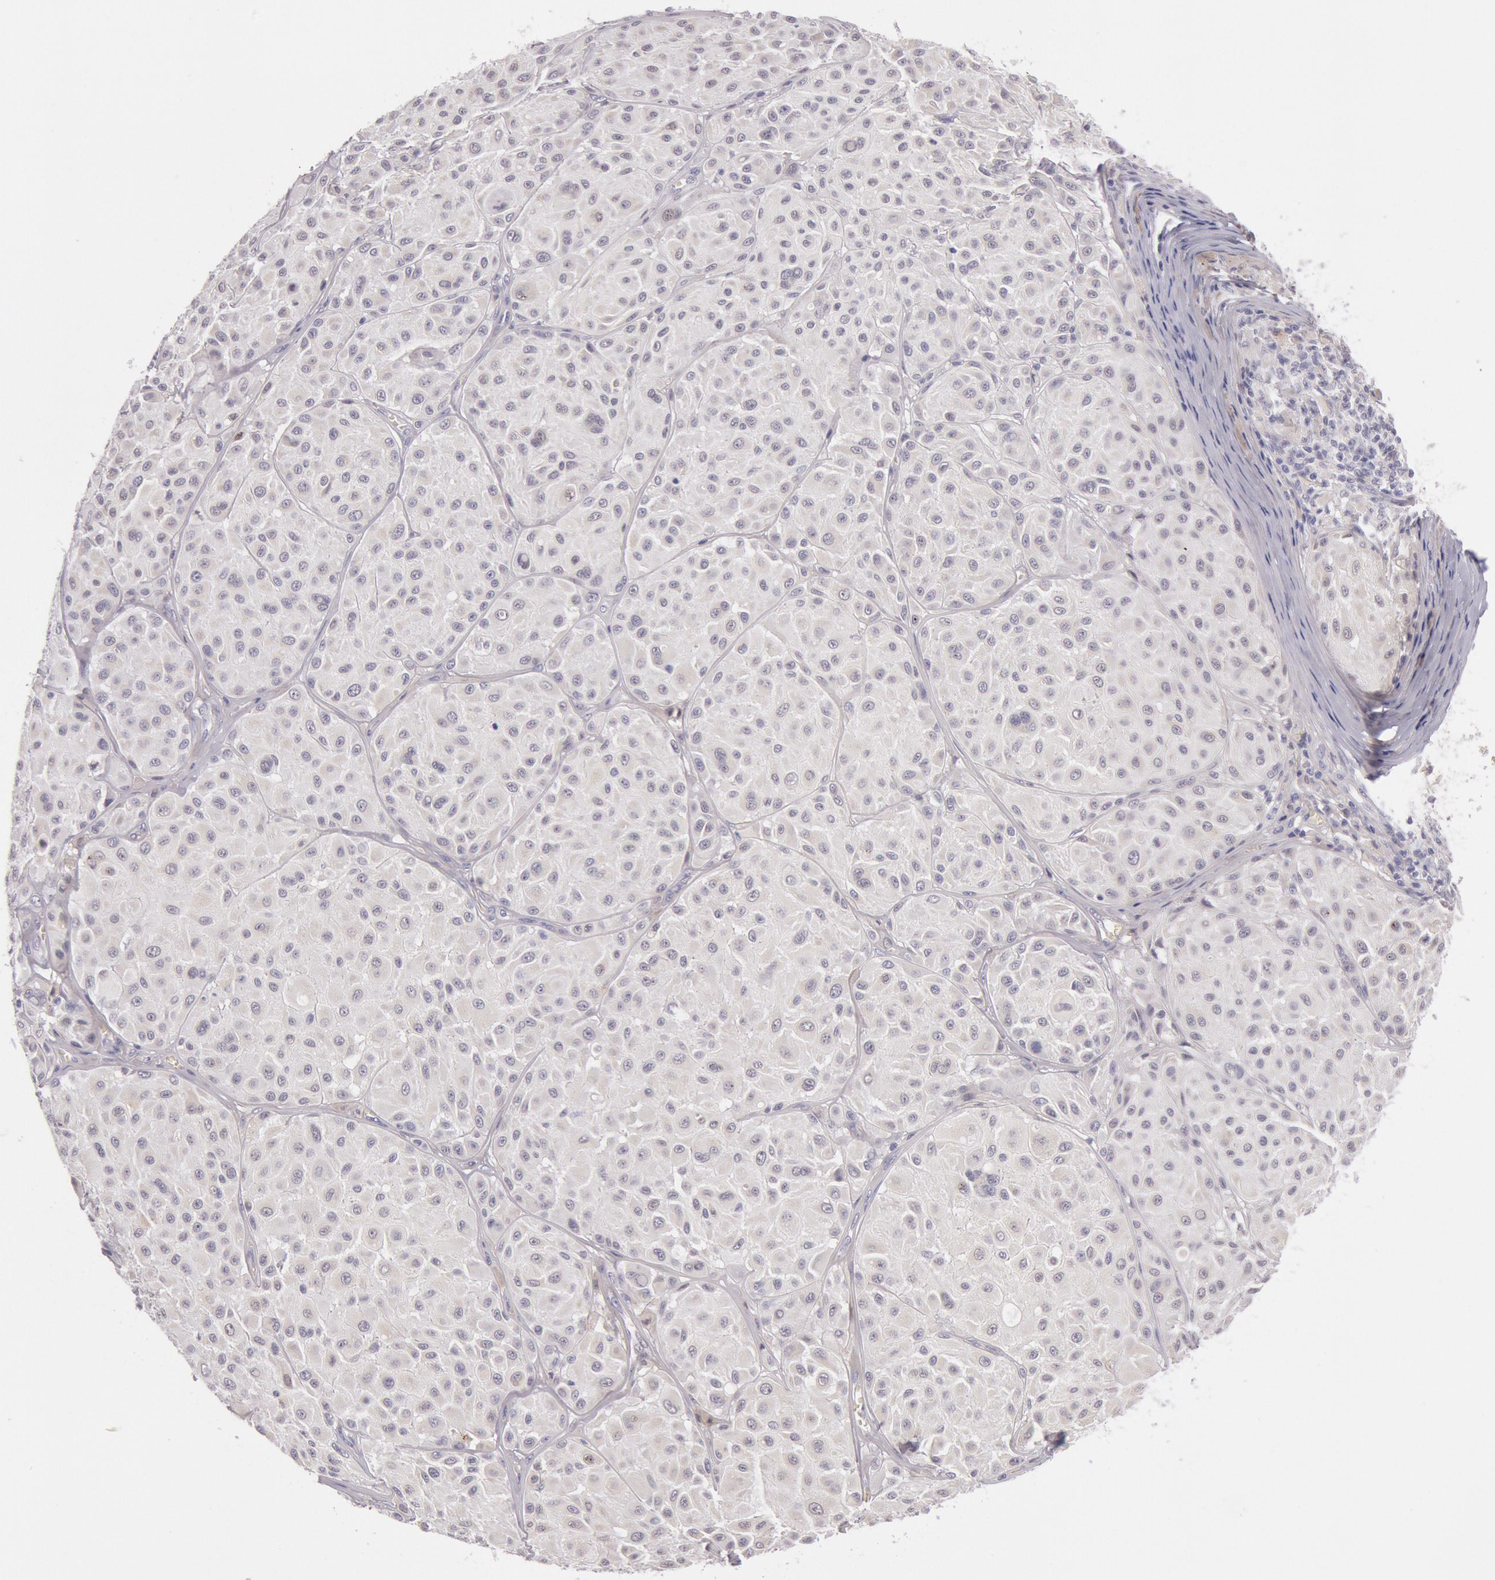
{"staining": {"intensity": "negative", "quantity": "none", "location": "none"}, "tissue": "melanoma", "cell_type": "Tumor cells", "image_type": "cancer", "snomed": [{"axis": "morphology", "description": "Malignant melanoma, NOS"}, {"axis": "topography", "description": "Skin"}], "caption": "Protein analysis of melanoma reveals no significant staining in tumor cells.", "gene": "KDM6A", "patient": {"sex": "male", "age": 36}}